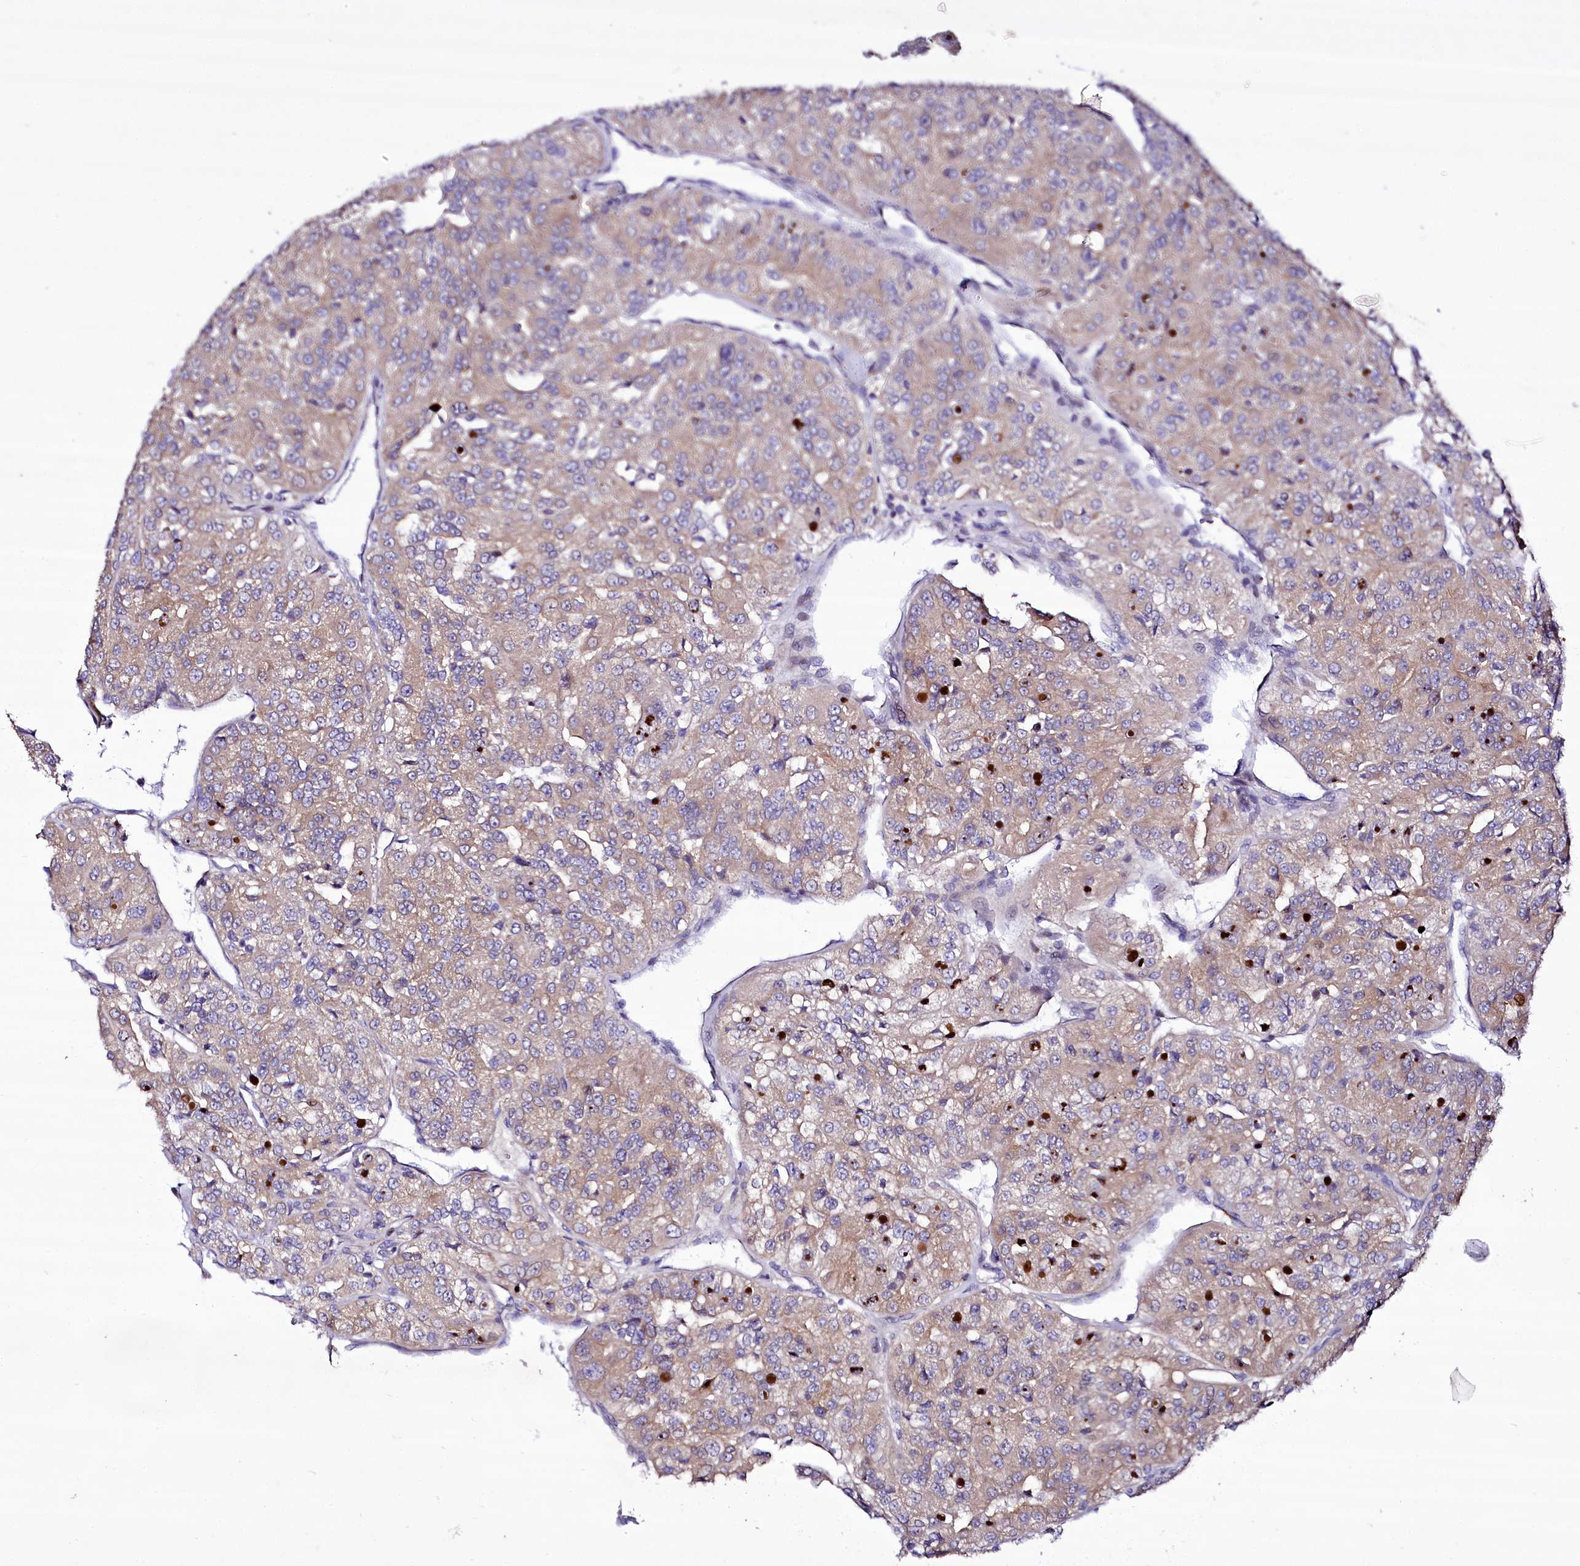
{"staining": {"intensity": "moderate", "quantity": ">75%", "location": "cytoplasmic/membranous"}, "tissue": "renal cancer", "cell_type": "Tumor cells", "image_type": "cancer", "snomed": [{"axis": "morphology", "description": "Adenocarcinoma, NOS"}, {"axis": "topography", "description": "Kidney"}], "caption": "Human adenocarcinoma (renal) stained with a brown dye reveals moderate cytoplasmic/membranous positive expression in approximately >75% of tumor cells.", "gene": "ZC3H12C", "patient": {"sex": "female", "age": 63}}